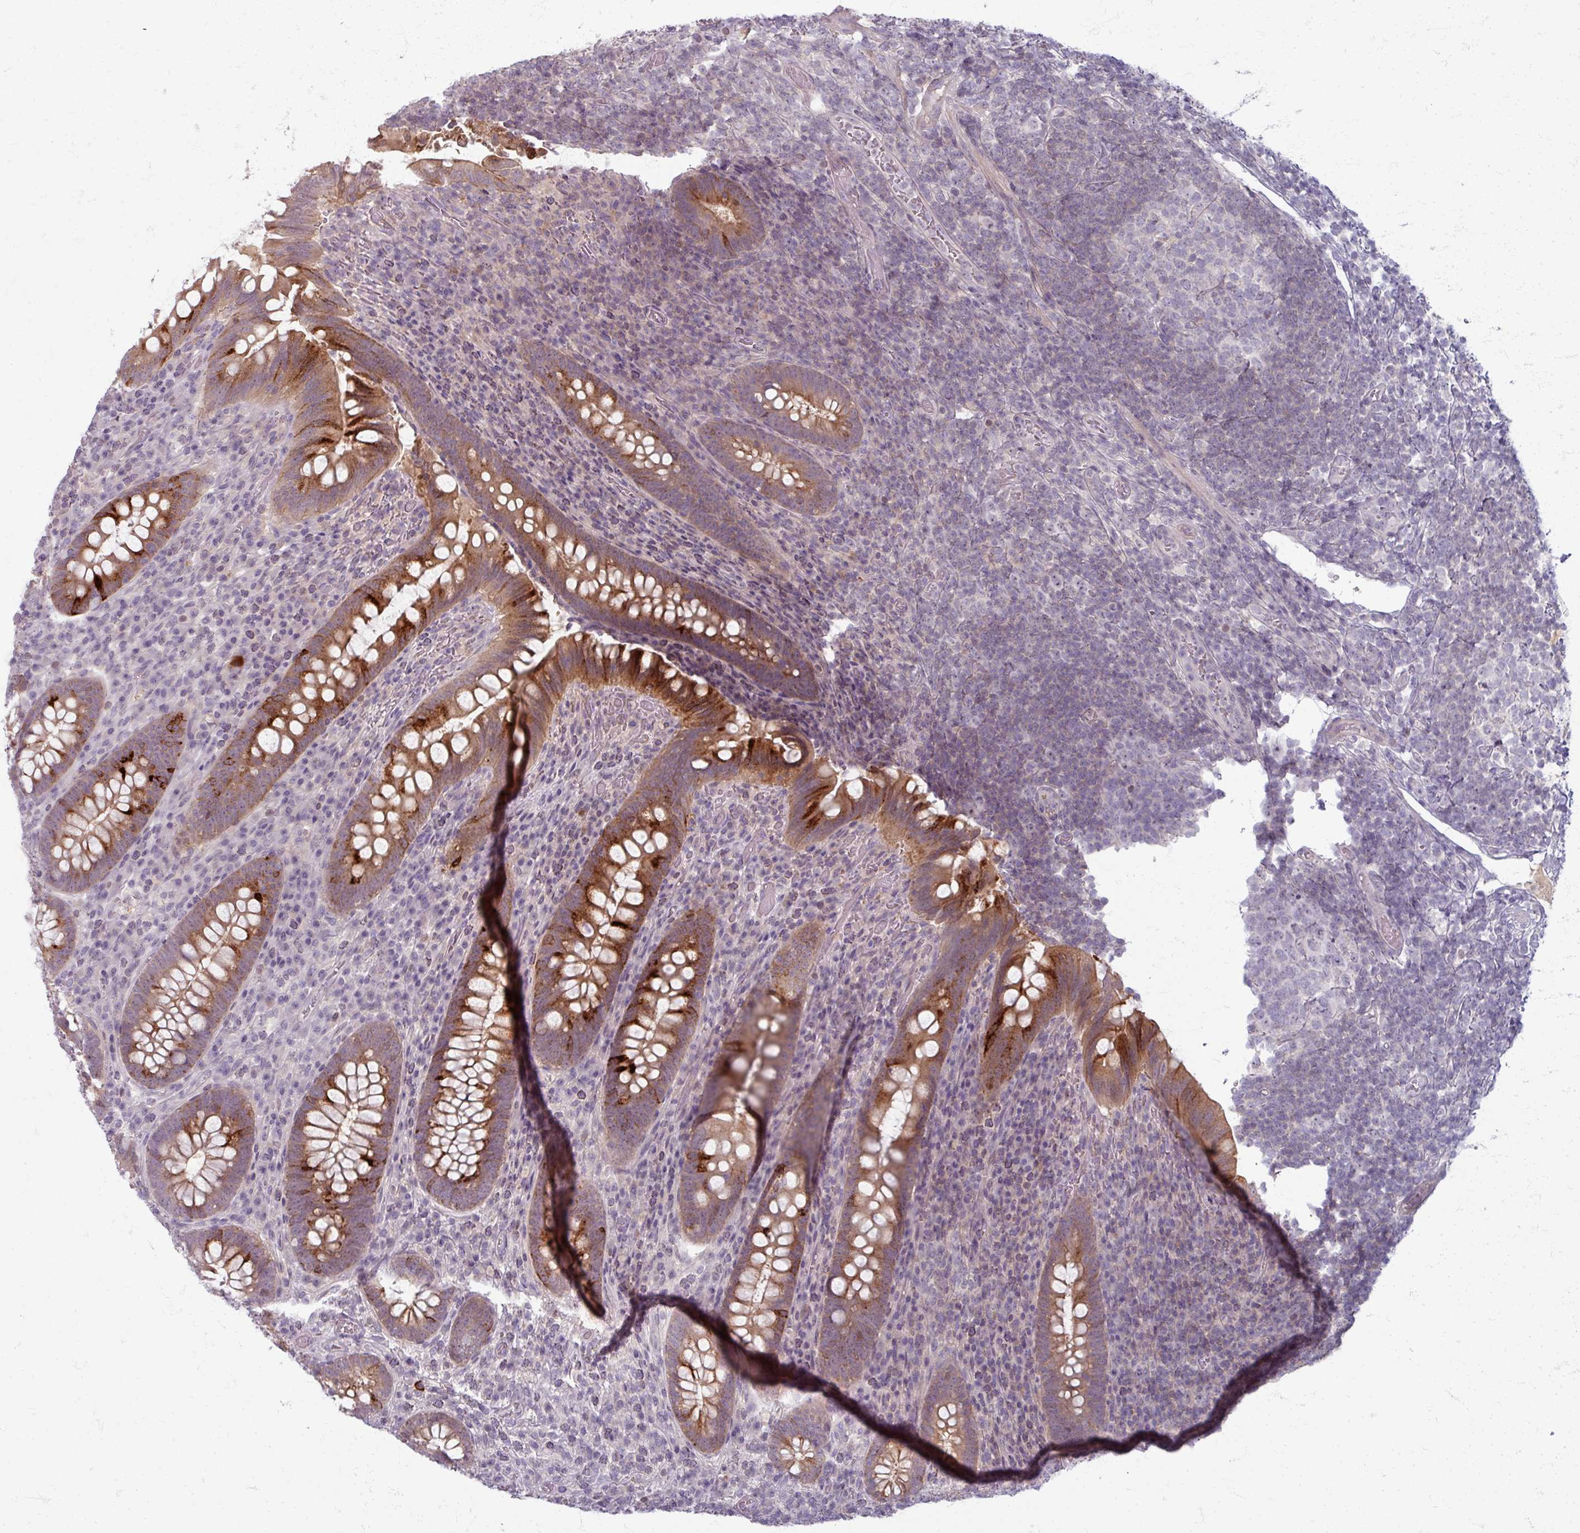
{"staining": {"intensity": "strong", "quantity": "25%-75%", "location": "cytoplasmic/membranous"}, "tissue": "appendix", "cell_type": "Glandular cells", "image_type": "normal", "snomed": [{"axis": "morphology", "description": "Normal tissue, NOS"}, {"axis": "topography", "description": "Appendix"}], "caption": "Immunohistochemical staining of unremarkable human appendix reveals strong cytoplasmic/membranous protein expression in approximately 25%-75% of glandular cells.", "gene": "TTLL7", "patient": {"sex": "female", "age": 43}}